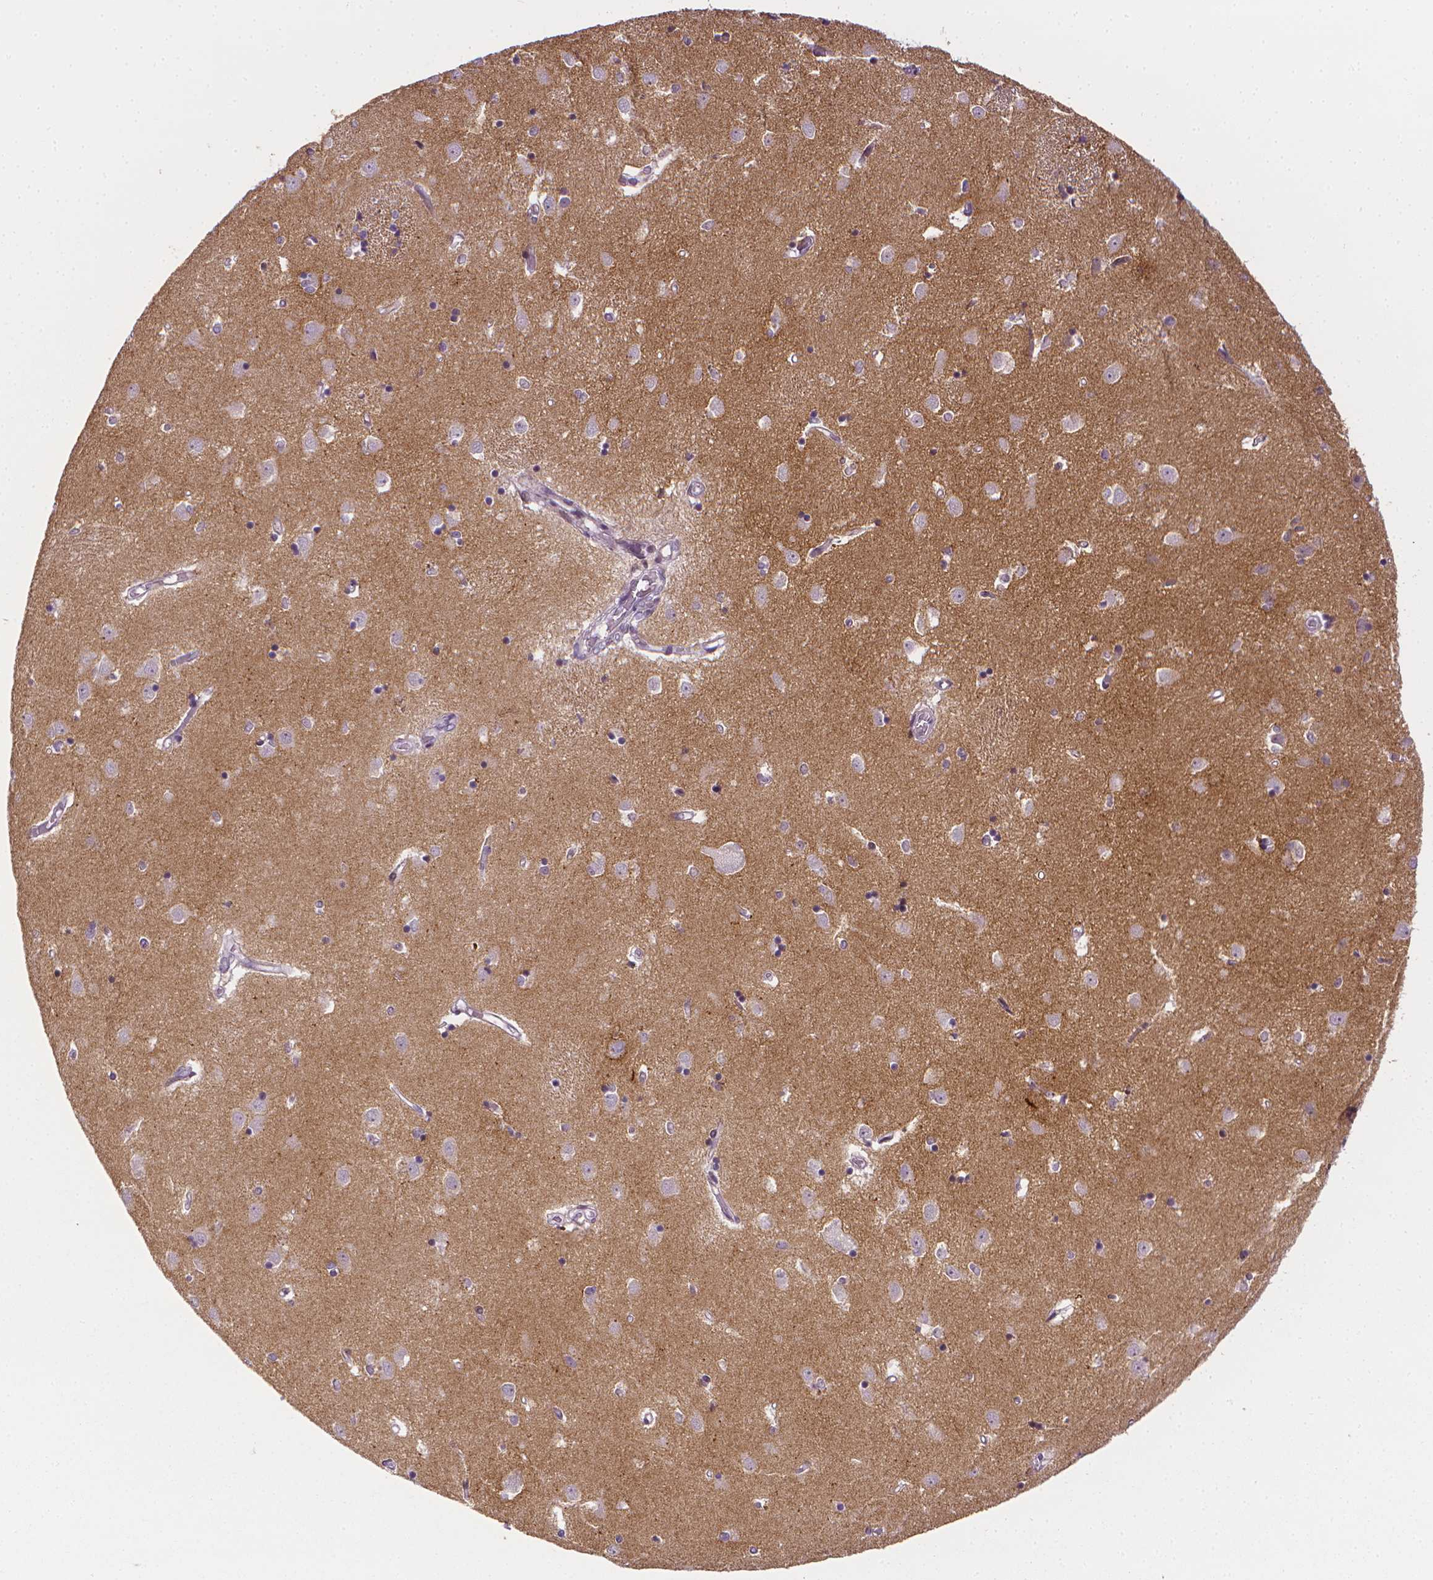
{"staining": {"intensity": "negative", "quantity": "none", "location": "none"}, "tissue": "caudate", "cell_type": "Glial cells", "image_type": "normal", "snomed": [{"axis": "morphology", "description": "Normal tissue, NOS"}, {"axis": "topography", "description": "Lateral ventricle wall"}], "caption": "The micrograph demonstrates no significant expression in glial cells of caudate.", "gene": "NCAN", "patient": {"sex": "male", "age": 54}}